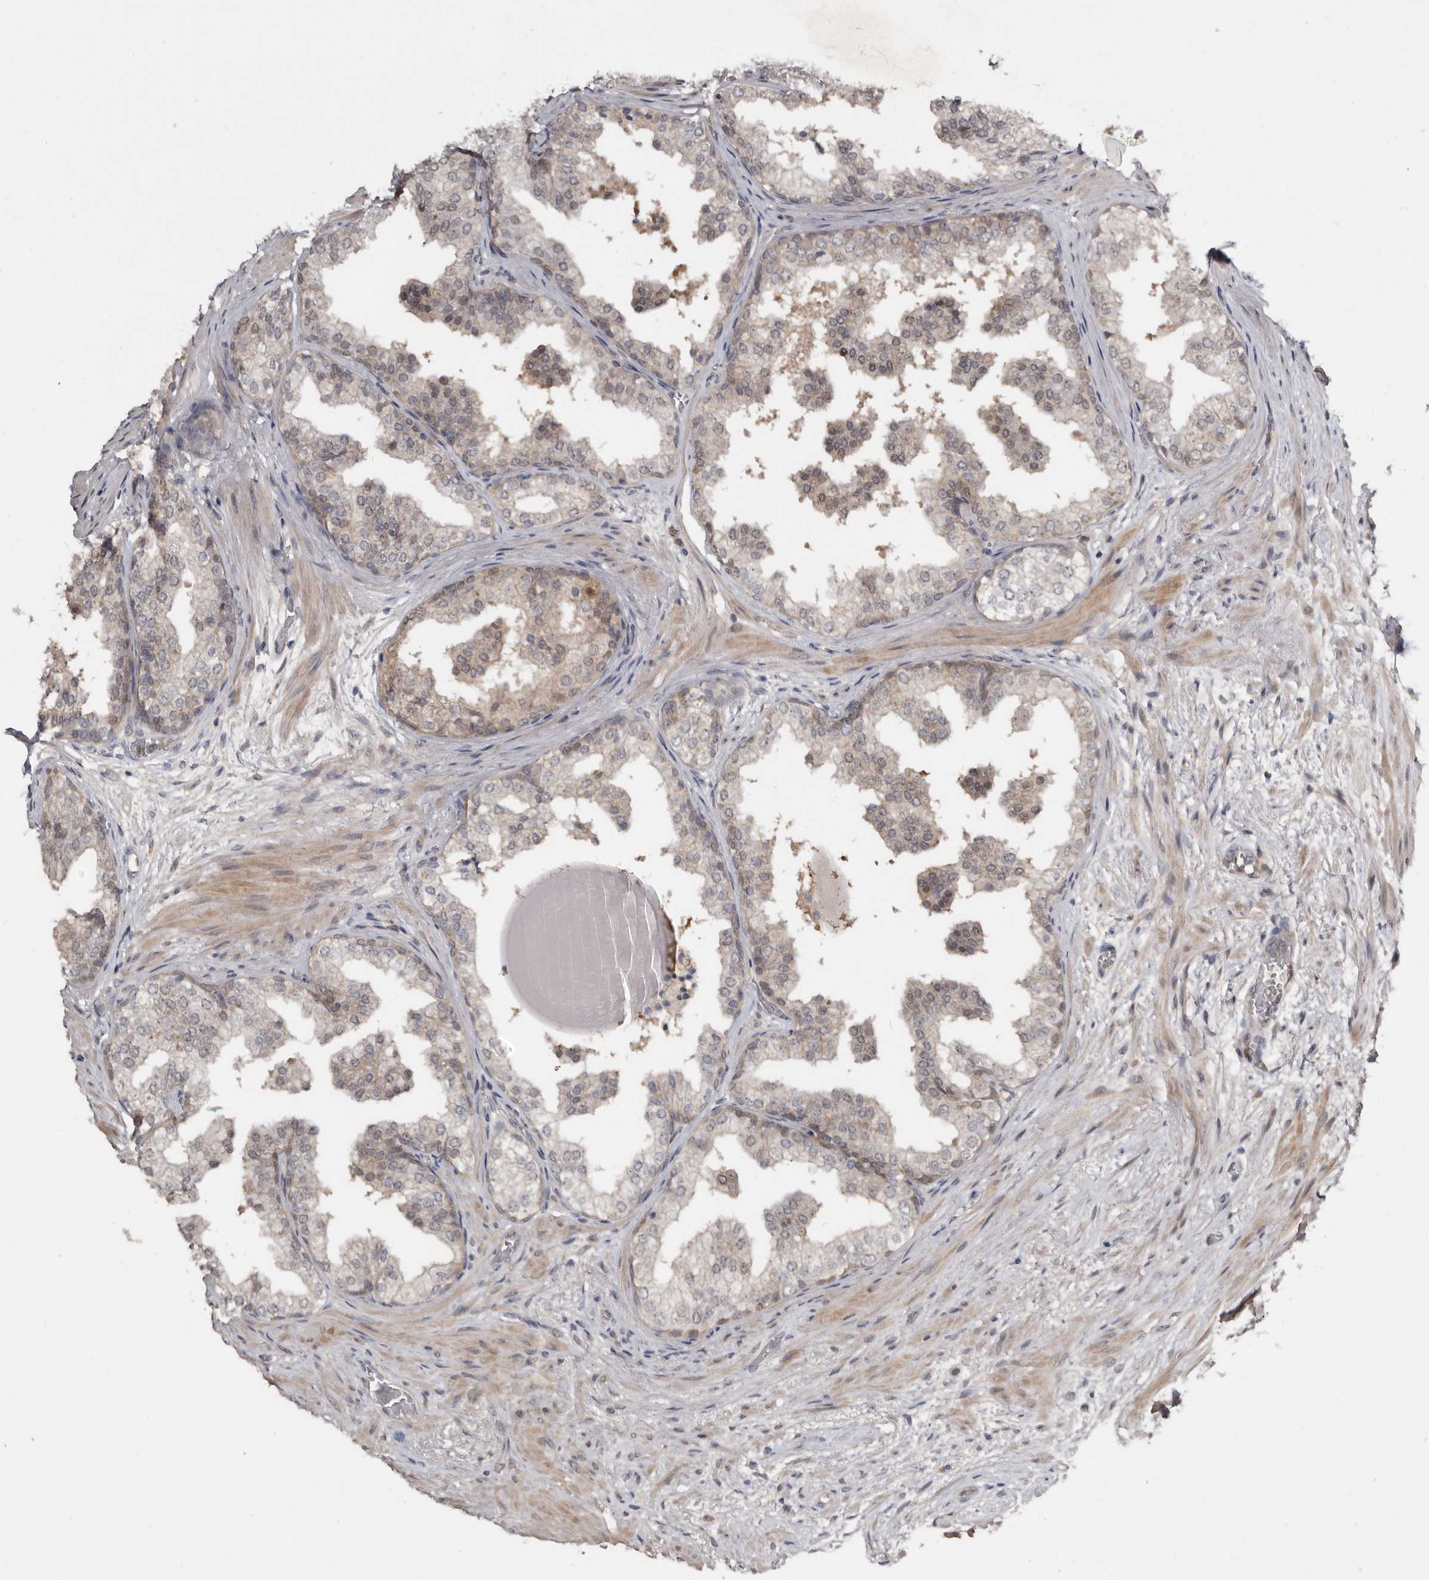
{"staining": {"intensity": "moderate", "quantity": "25%-75%", "location": "cytoplasmic/membranous"}, "tissue": "prostate", "cell_type": "Glandular cells", "image_type": "normal", "snomed": [{"axis": "morphology", "description": "Normal tissue, NOS"}, {"axis": "topography", "description": "Prostate"}], "caption": "IHC image of normal human prostate stained for a protein (brown), which exhibits medium levels of moderate cytoplasmic/membranous positivity in about 25%-75% of glandular cells.", "gene": "RBKS", "patient": {"sex": "male", "age": 48}}